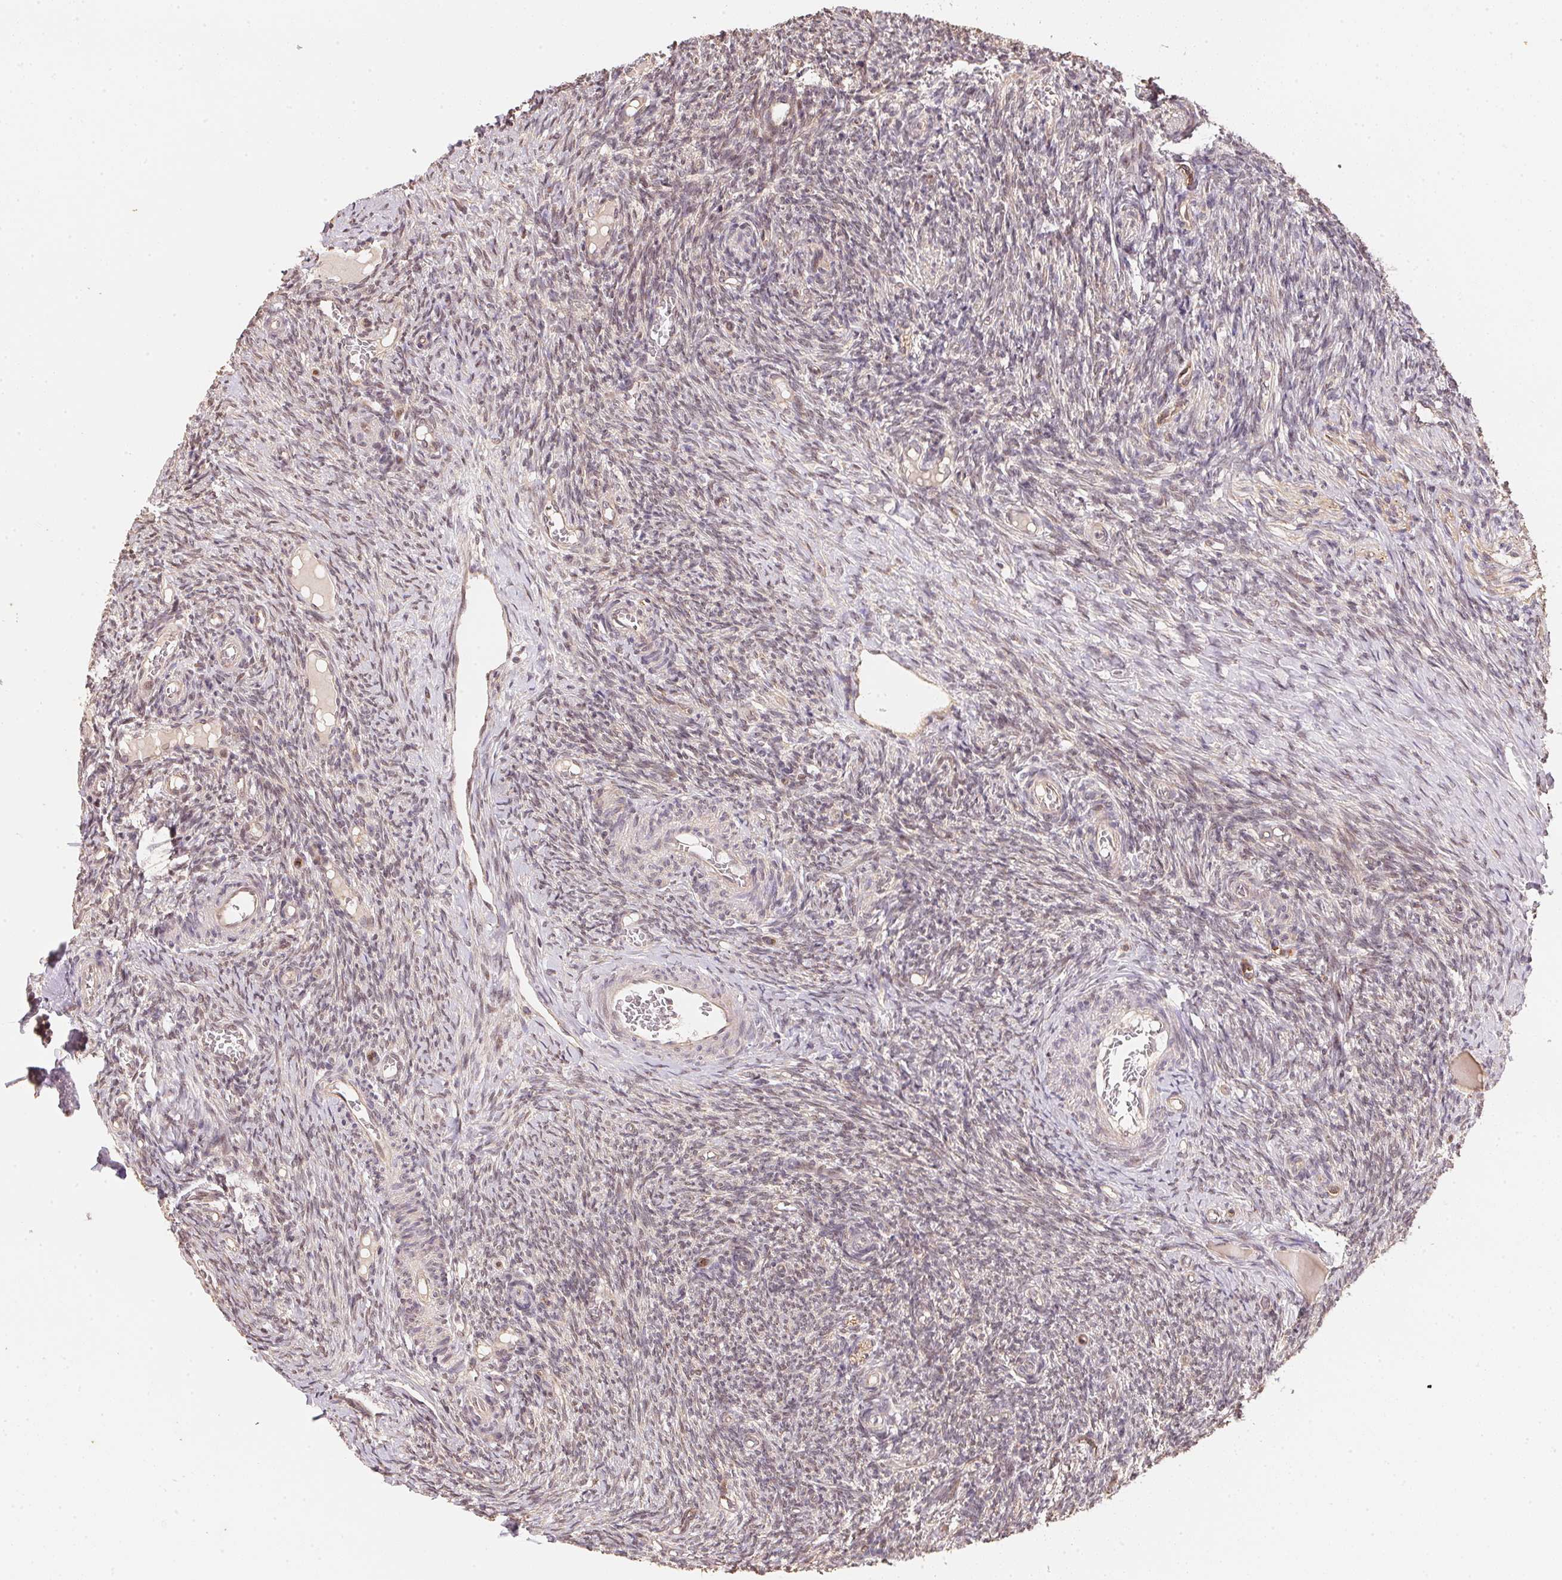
{"staining": {"intensity": "negative", "quantity": "none", "location": "none"}, "tissue": "ovary", "cell_type": "Ovarian stroma cells", "image_type": "normal", "snomed": [{"axis": "morphology", "description": "Normal tissue, NOS"}, {"axis": "topography", "description": "Ovary"}], "caption": "IHC image of unremarkable ovary: human ovary stained with DAB shows no significant protein positivity in ovarian stroma cells.", "gene": "TMEM222", "patient": {"sex": "female", "age": 39}}